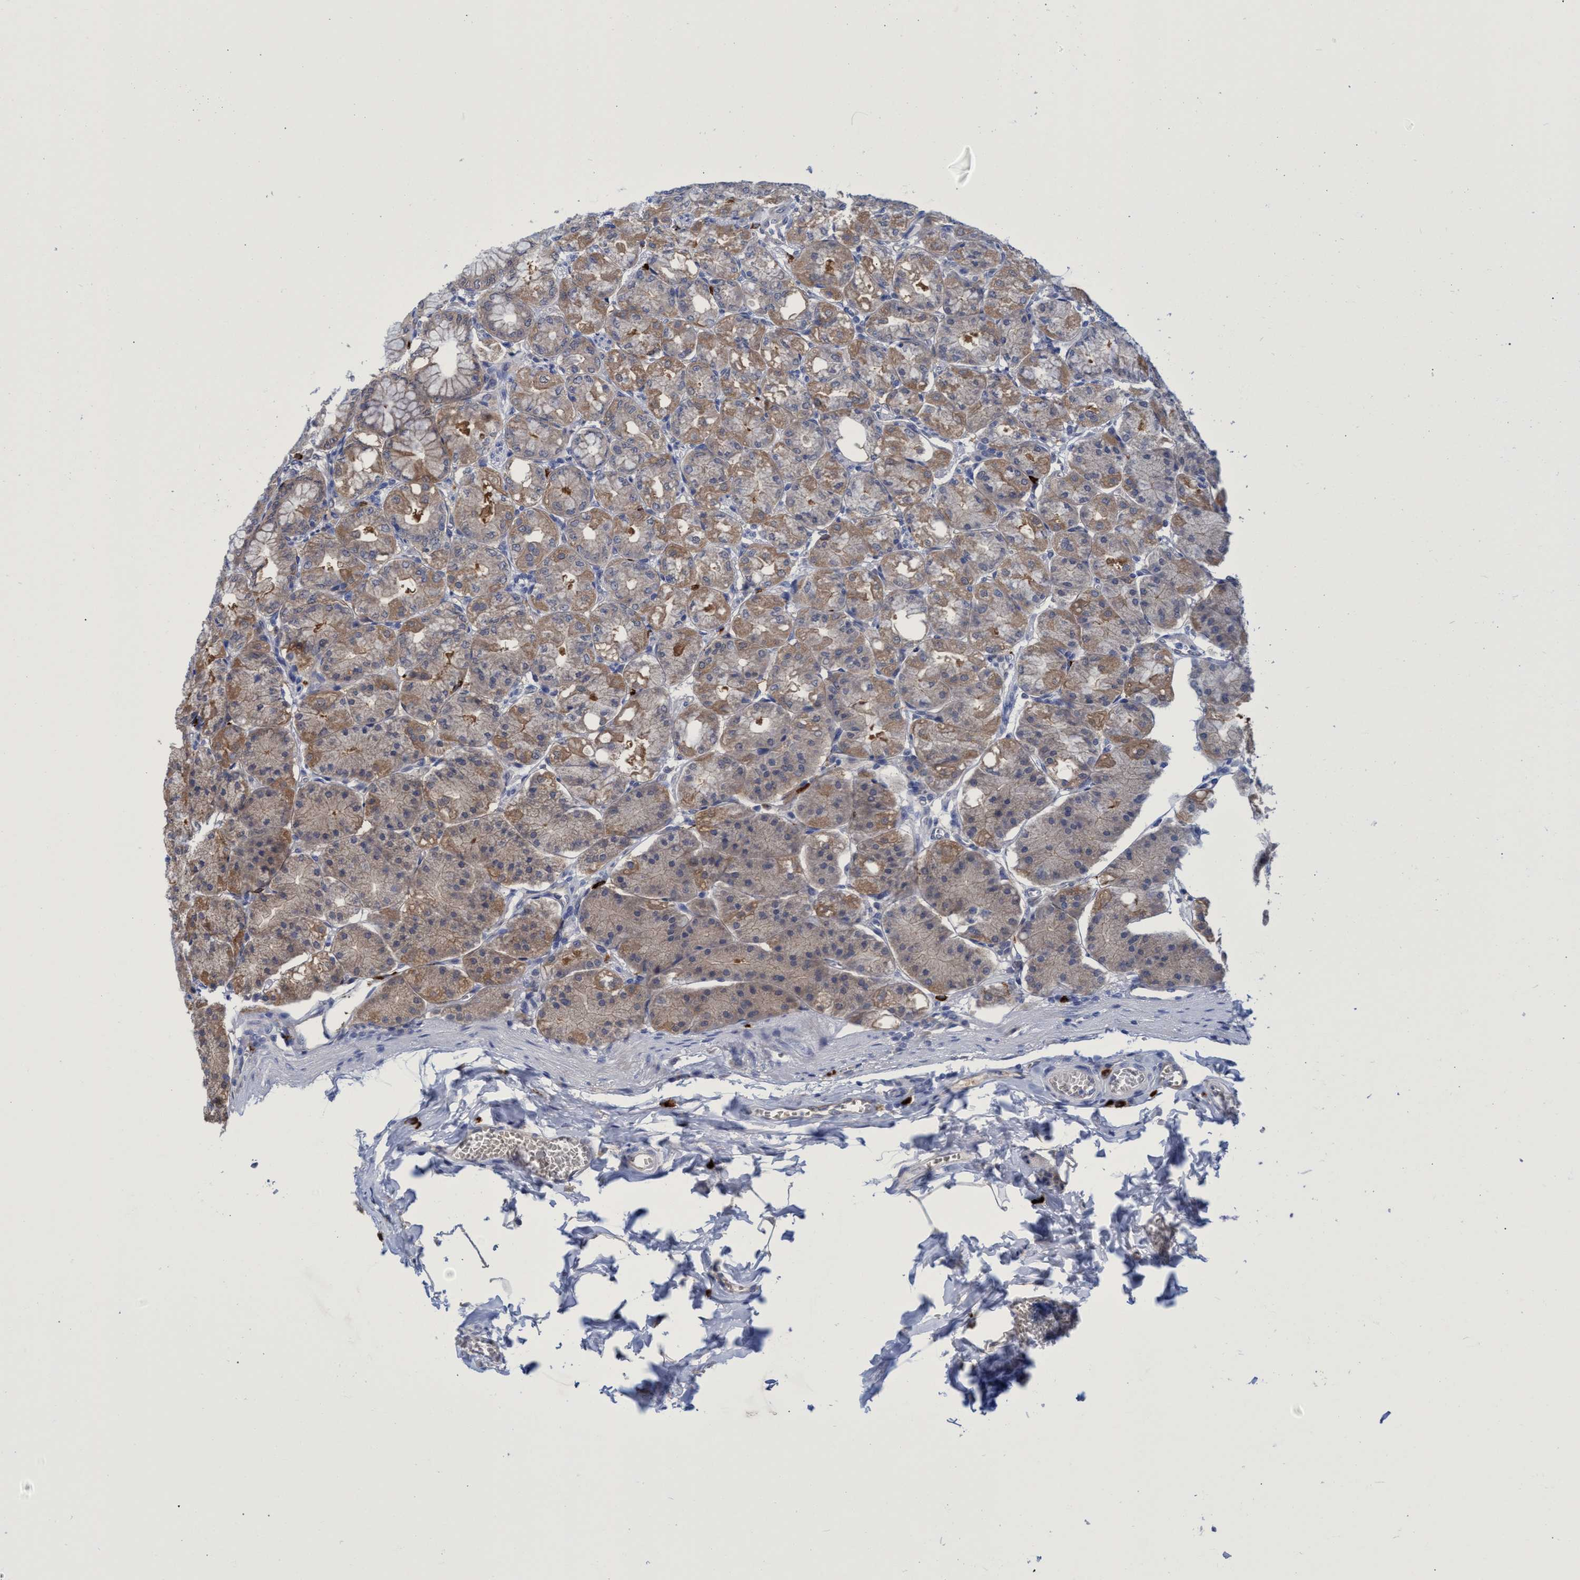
{"staining": {"intensity": "moderate", "quantity": ">75%", "location": "cytoplasmic/membranous"}, "tissue": "stomach", "cell_type": "Glandular cells", "image_type": "normal", "snomed": [{"axis": "morphology", "description": "Normal tissue, NOS"}, {"axis": "topography", "description": "Stomach, lower"}], "caption": "Normal stomach was stained to show a protein in brown. There is medium levels of moderate cytoplasmic/membranous positivity in about >75% of glandular cells. The staining is performed using DAB (3,3'-diaminobenzidine) brown chromogen to label protein expression. The nuclei are counter-stained blue using hematoxylin.", "gene": "PNPO", "patient": {"sex": "male", "age": 71}}